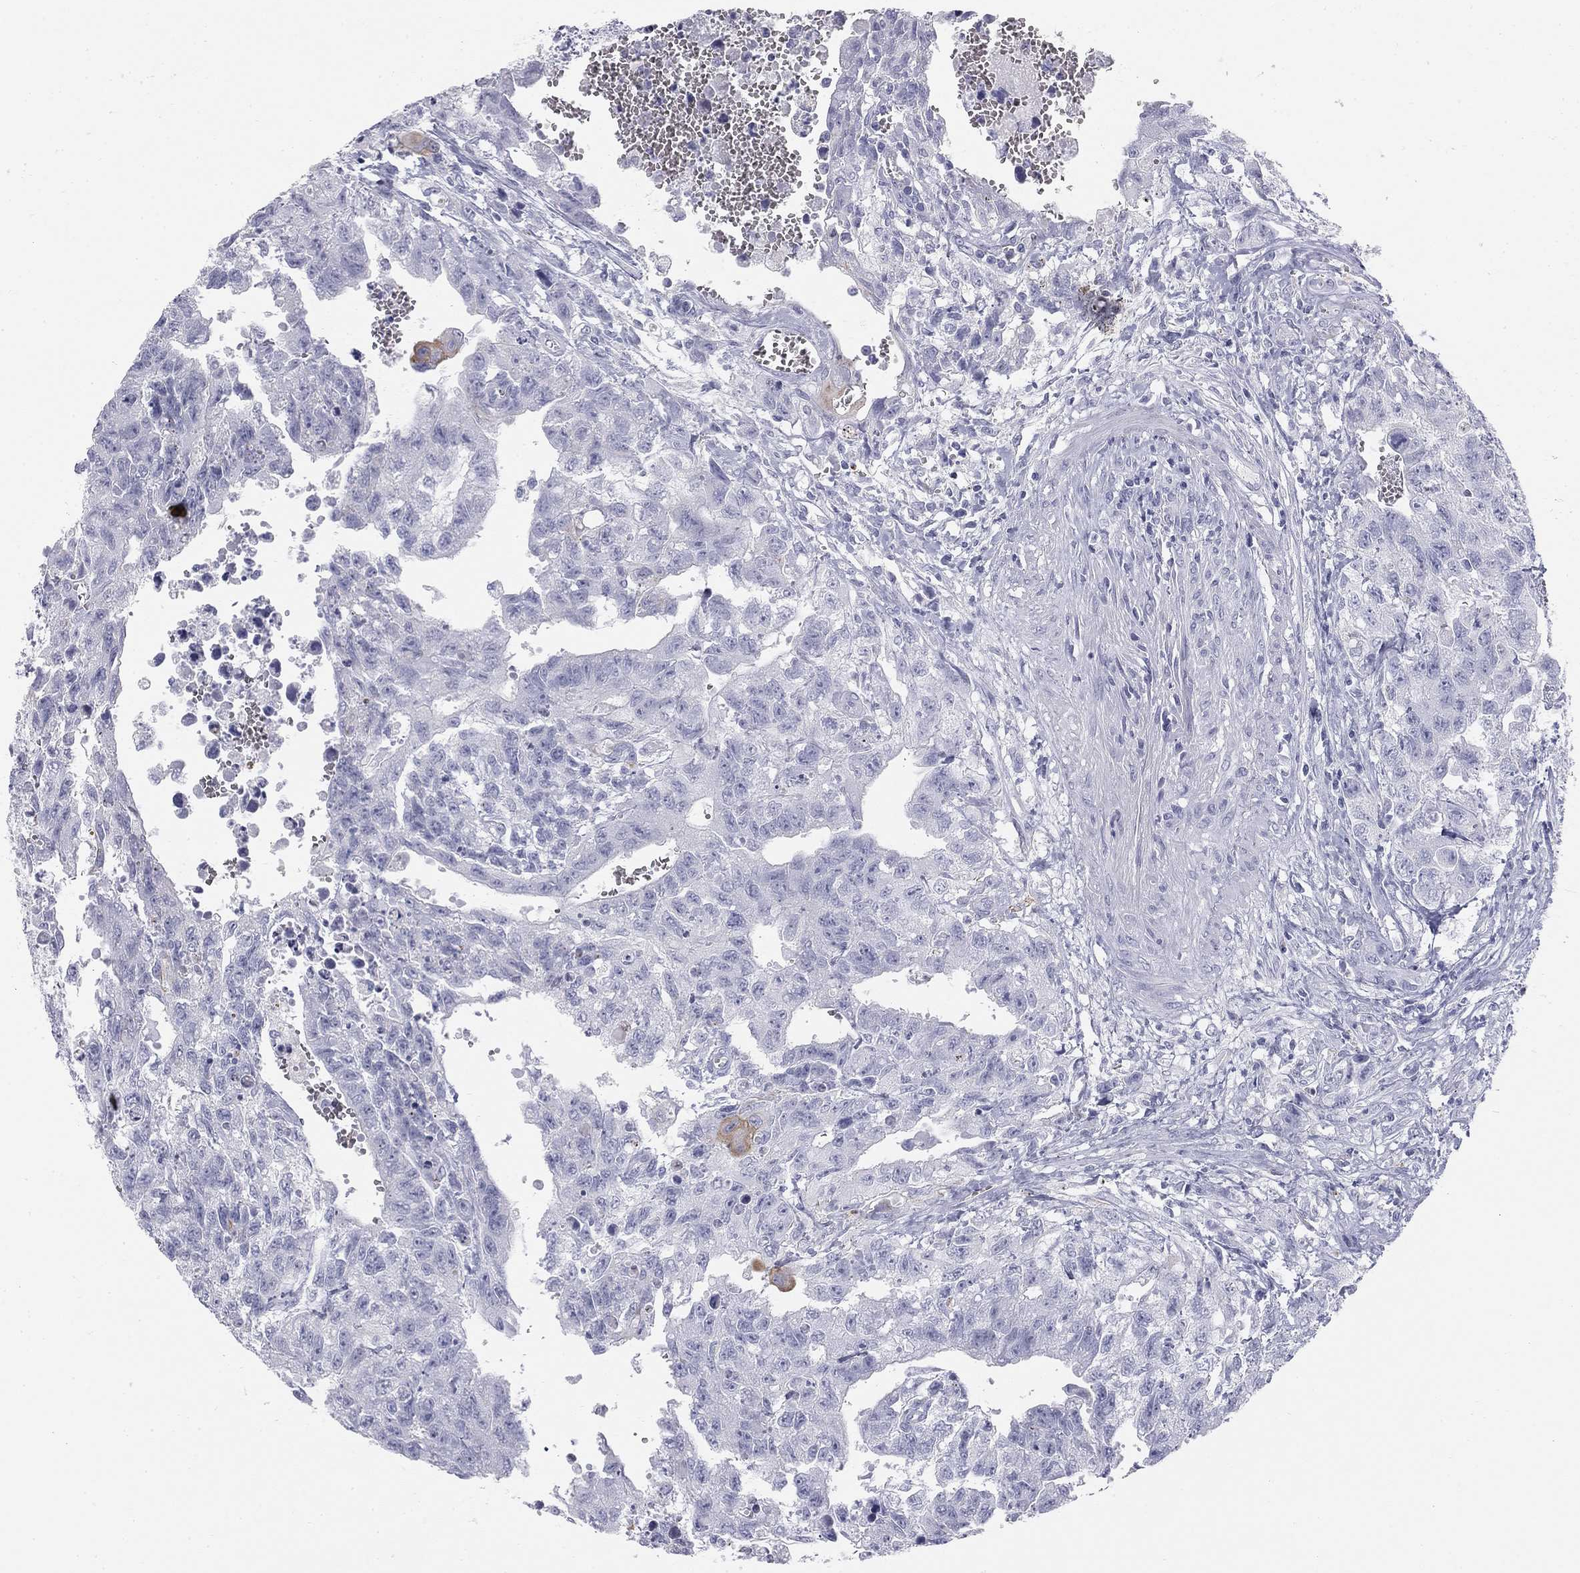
{"staining": {"intensity": "negative", "quantity": "none", "location": "none"}, "tissue": "testis cancer", "cell_type": "Tumor cells", "image_type": "cancer", "snomed": [{"axis": "morphology", "description": "Carcinoma, Embryonal, NOS"}, {"axis": "topography", "description": "Testis"}], "caption": "DAB (3,3'-diaminobenzidine) immunohistochemical staining of human testis cancer demonstrates no significant positivity in tumor cells.", "gene": "SULT2B1", "patient": {"sex": "male", "age": 24}}